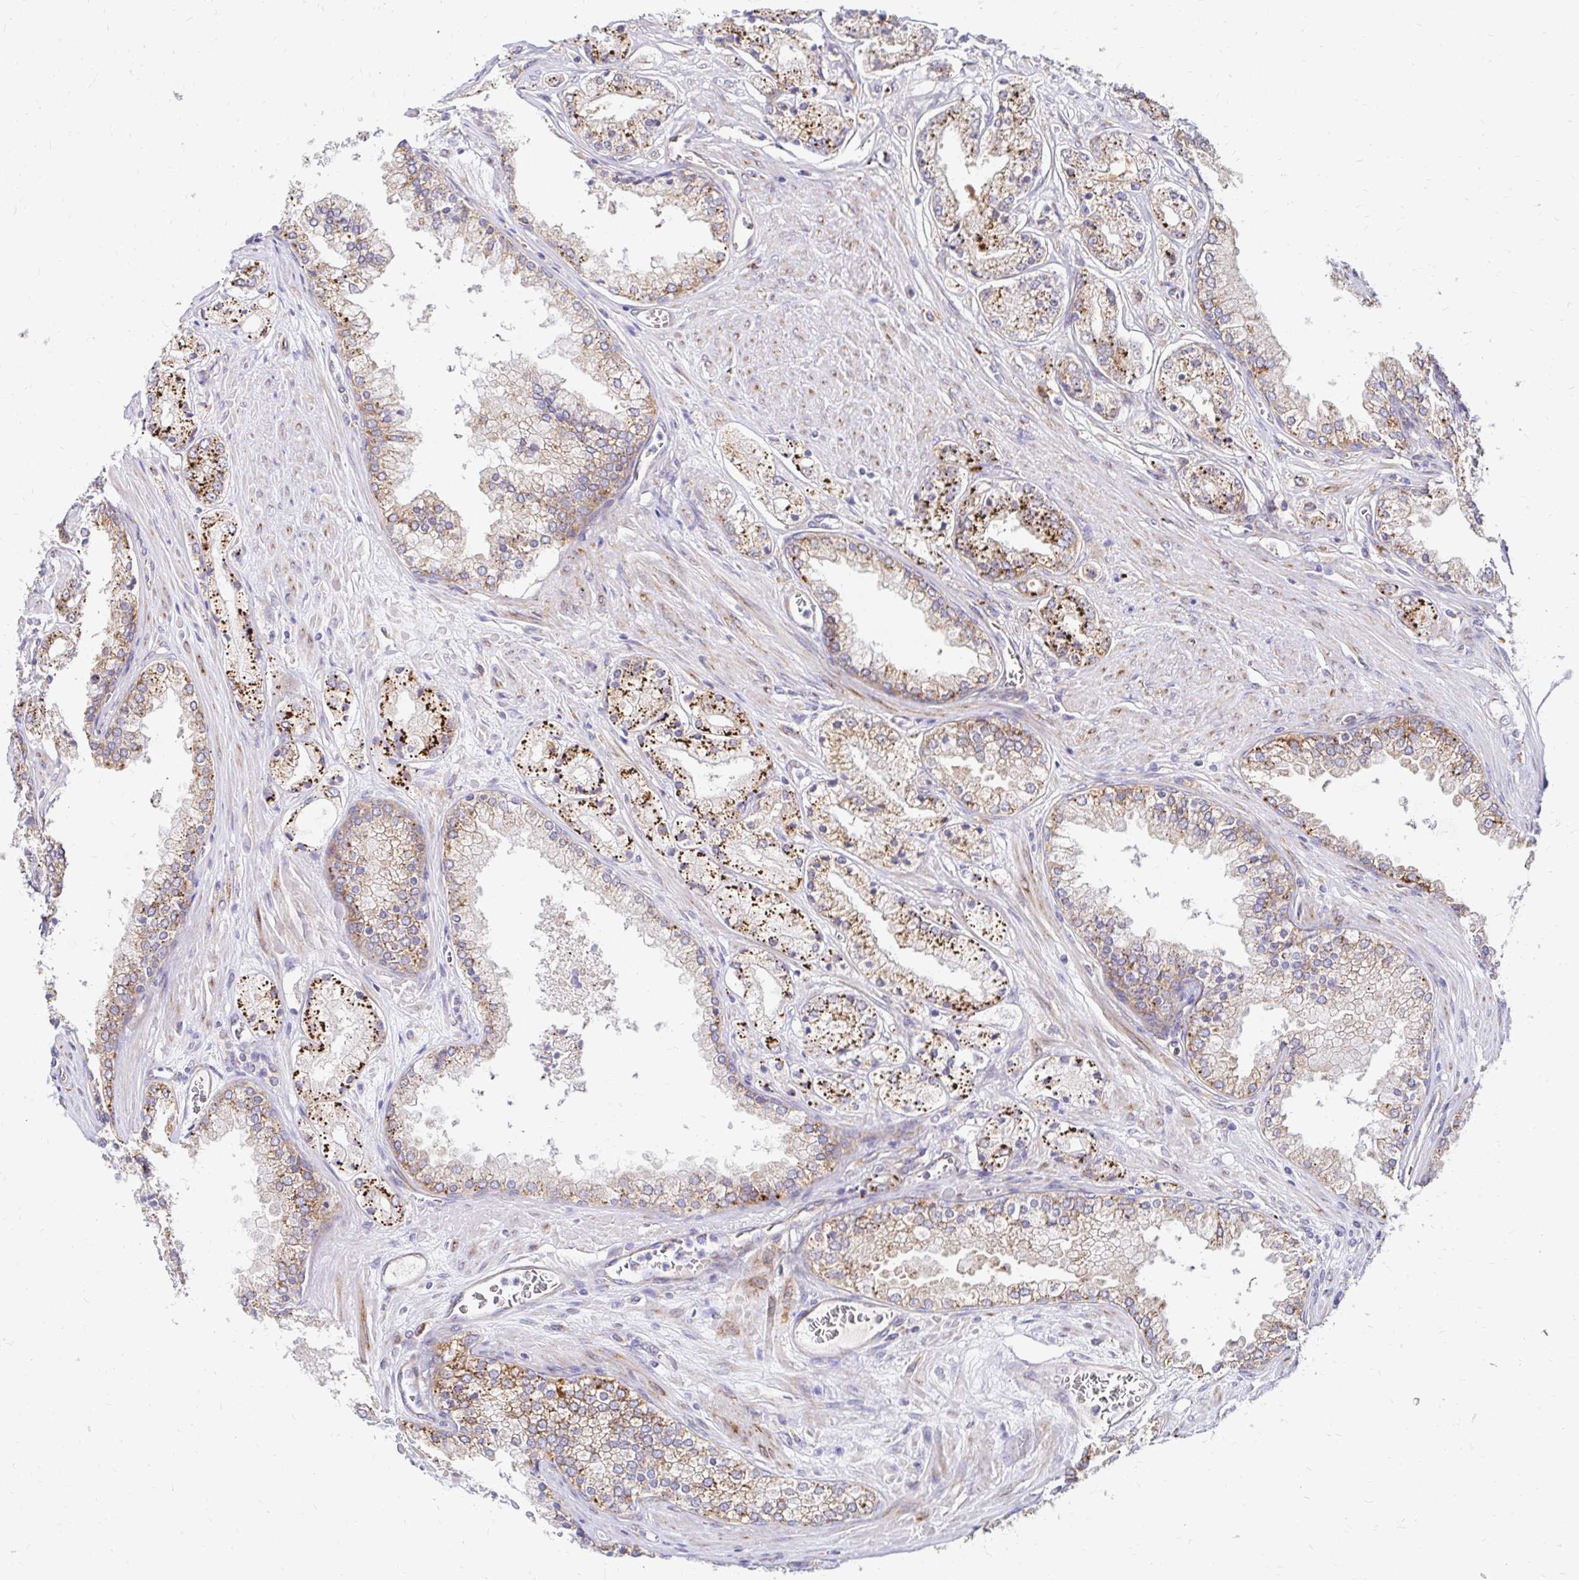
{"staining": {"intensity": "moderate", "quantity": "25%-75%", "location": "cytoplasmic/membranous"}, "tissue": "prostate cancer", "cell_type": "Tumor cells", "image_type": "cancer", "snomed": [{"axis": "morphology", "description": "Adenocarcinoma, High grade"}, {"axis": "topography", "description": "Prostate"}], "caption": "Prostate cancer was stained to show a protein in brown. There is medium levels of moderate cytoplasmic/membranous expression in approximately 25%-75% of tumor cells. (DAB IHC, brown staining for protein, blue staining for nuclei).", "gene": "IDUA", "patient": {"sex": "male", "age": 66}}